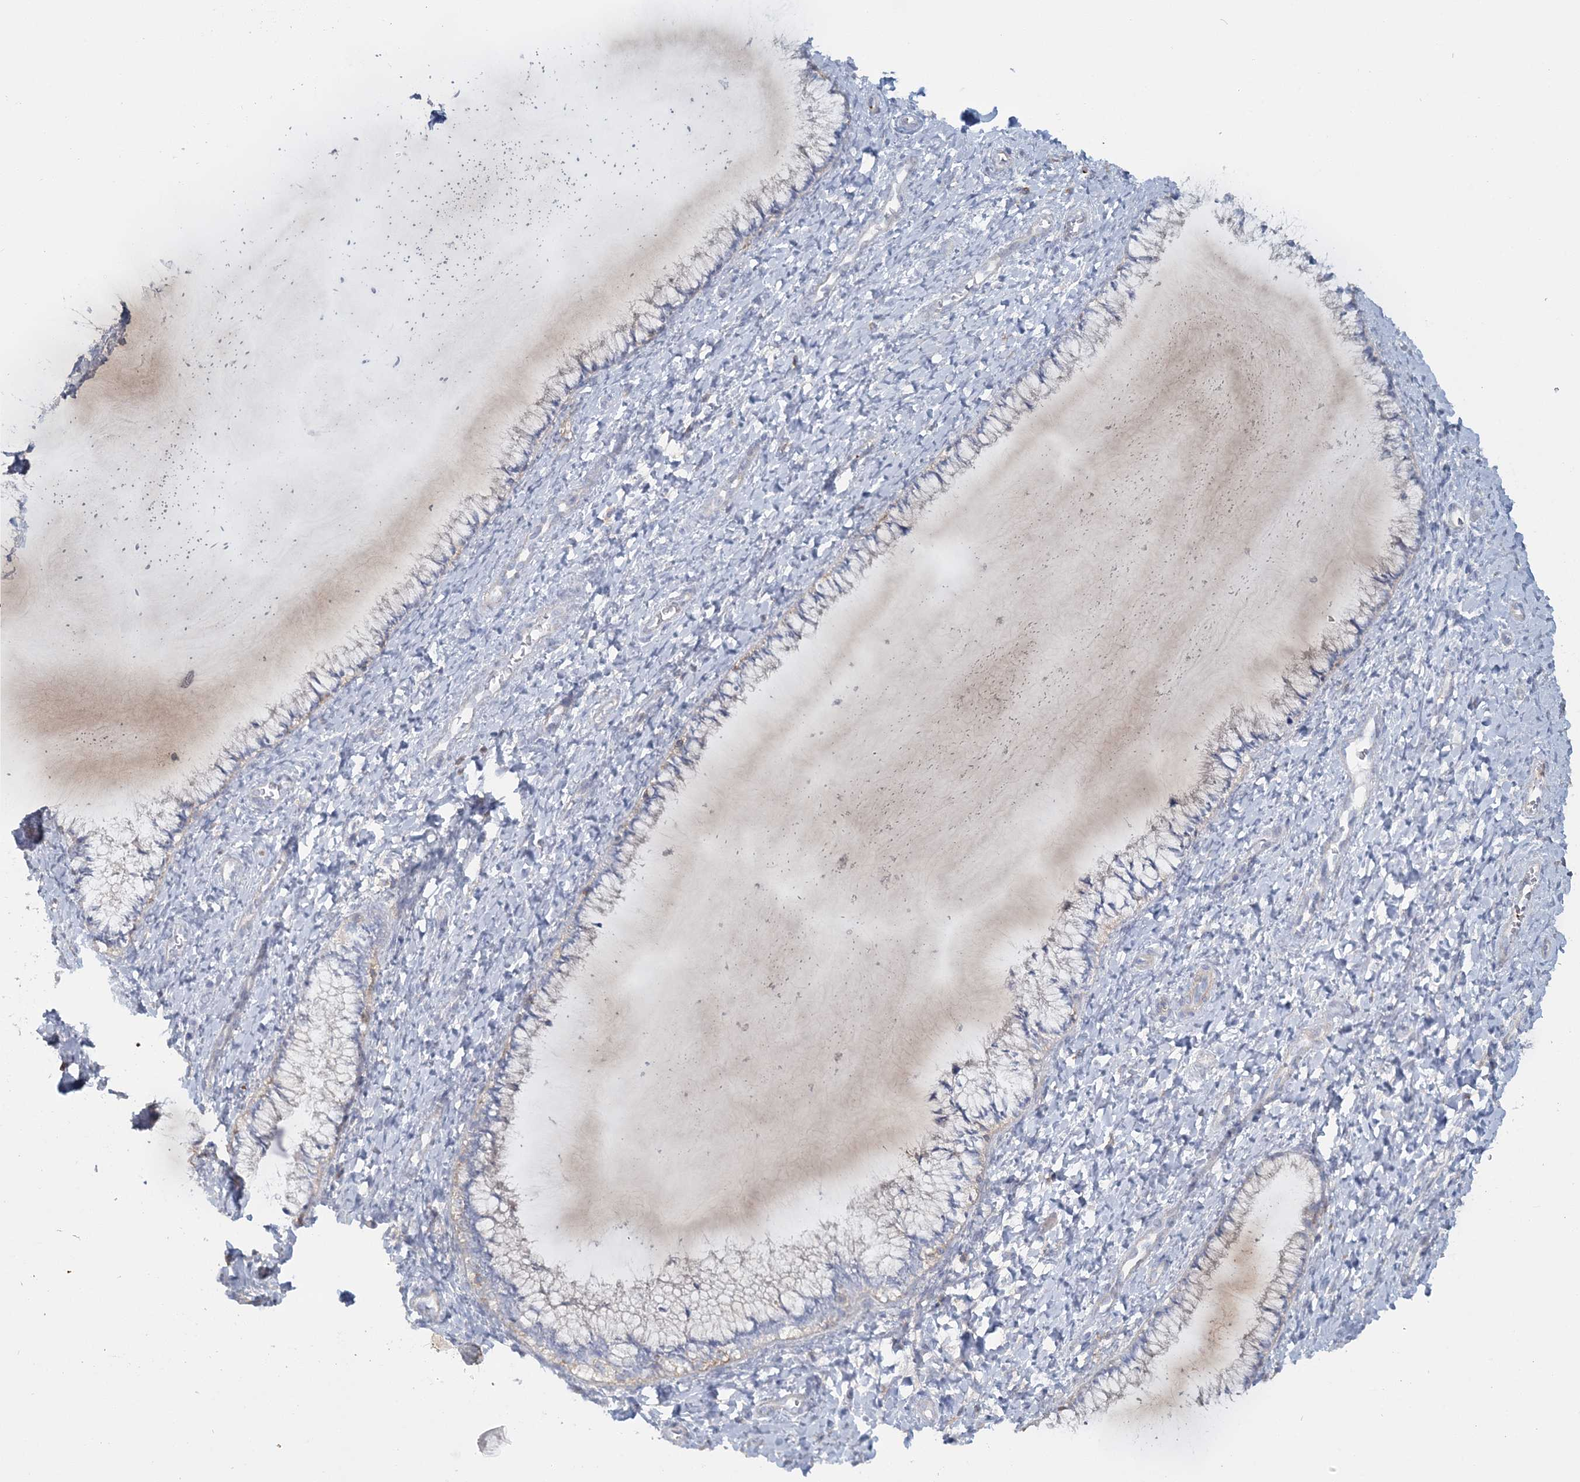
{"staining": {"intensity": "negative", "quantity": "none", "location": "none"}, "tissue": "cervix", "cell_type": "Glandular cells", "image_type": "normal", "snomed": [{"axis": "morphology", "description": "Normal tissue, NOS"}, {"axis": "morphology", "description": "Adenocarcinoma, NOS"}, {"axis": "topography", "description": "Cervix"}], "caption": "Immunohistochemical staining of unremarkable cervix displays no significant positivity in glandular cells.", "gene": "CUEDC2", "patient": {"sex": "female", "age": 29}}